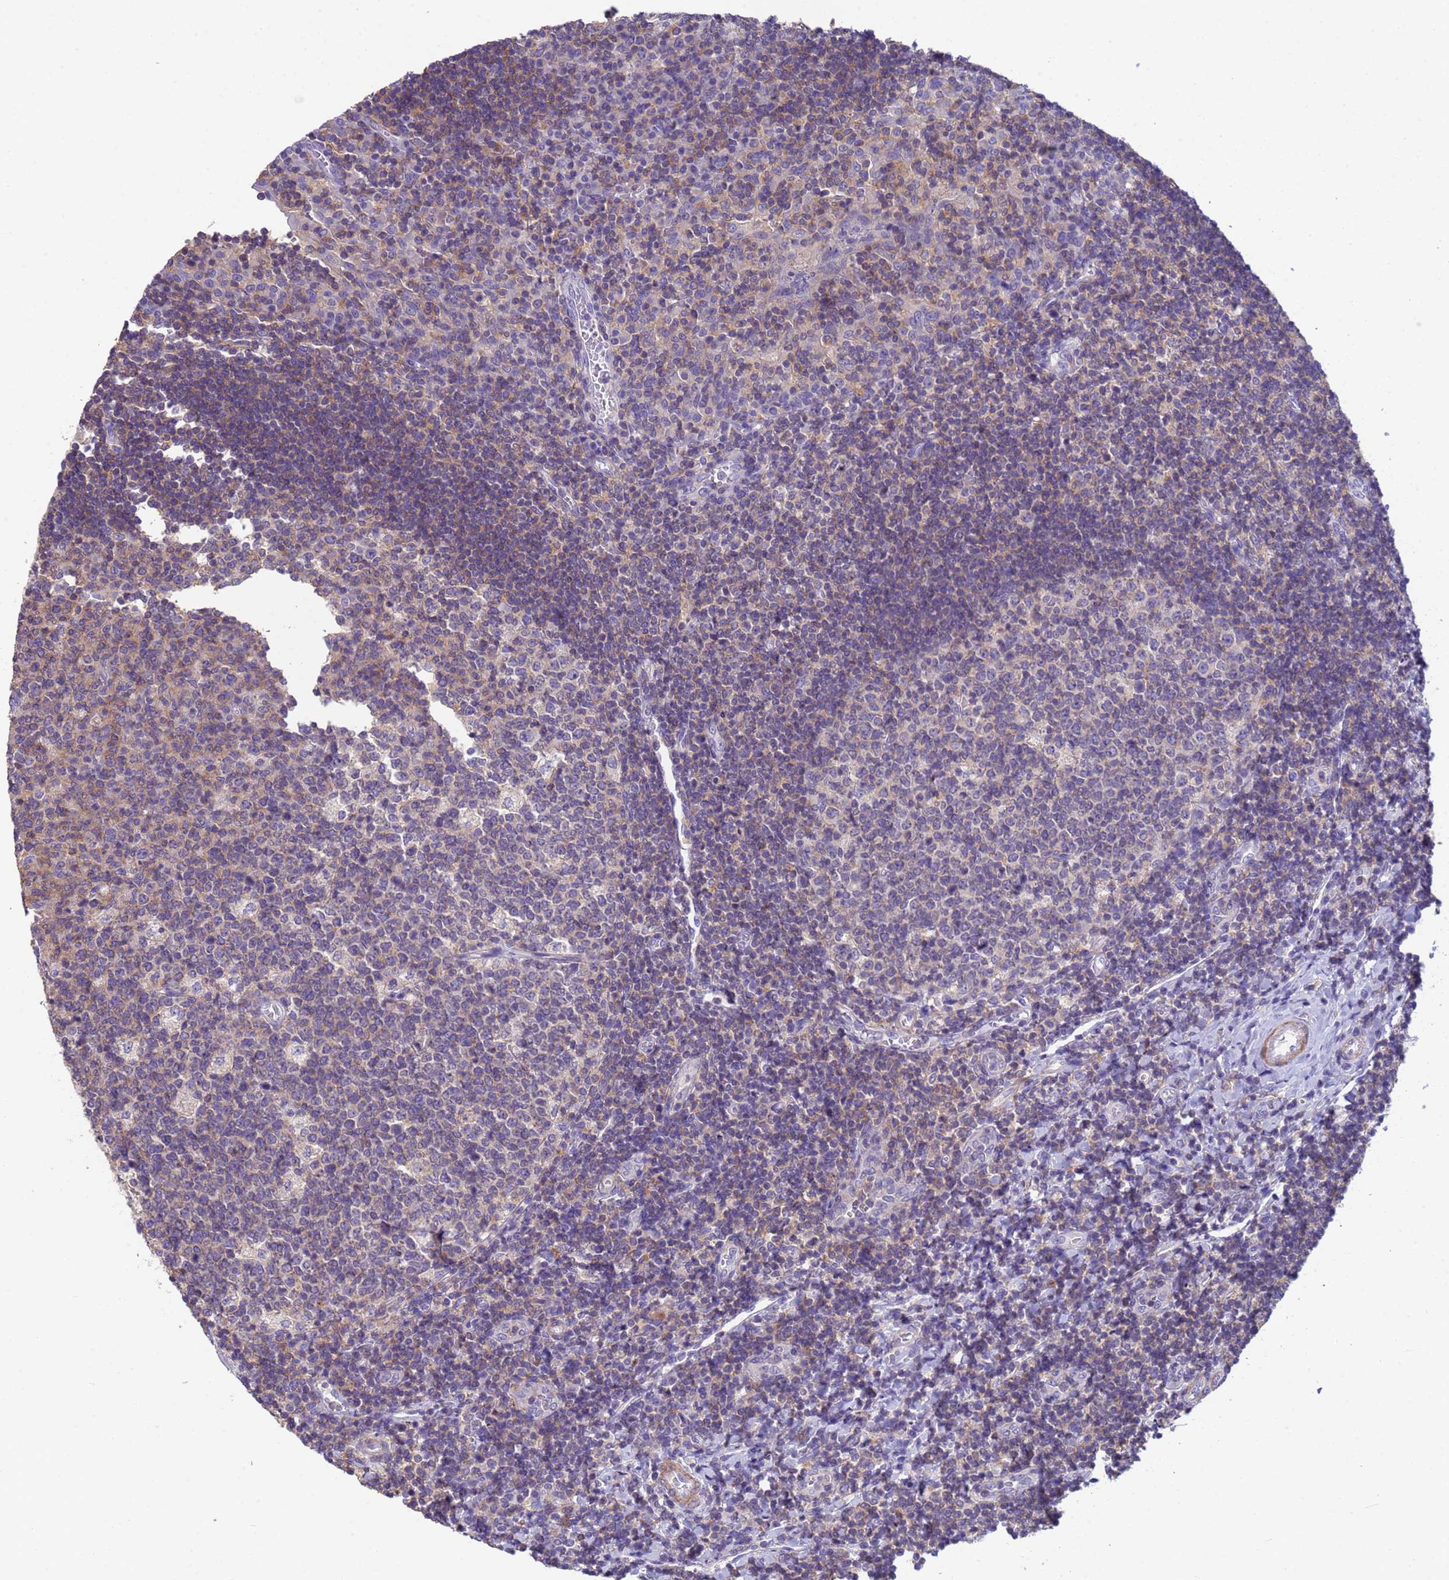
{"staining": {"intensity": "weak", "quantity": "<25%", "location": "cytoplasmic/membranous"}, "tissue": "tonsil", "cell_type": "Germinal center cells", "image_type": "normal", "snomed": [{"axis": "morphology", "description": "Normal tissue, NOS"}, {"axis": "topography", "description": "Tonsil"}], "caption": "High power microscopy image of an immunohistochemistry image of normal tonsil, revealing no significant positivity in germinal center cells.", "gene": "KLHL13", "patient": {"sex": "male", "age": 17}}